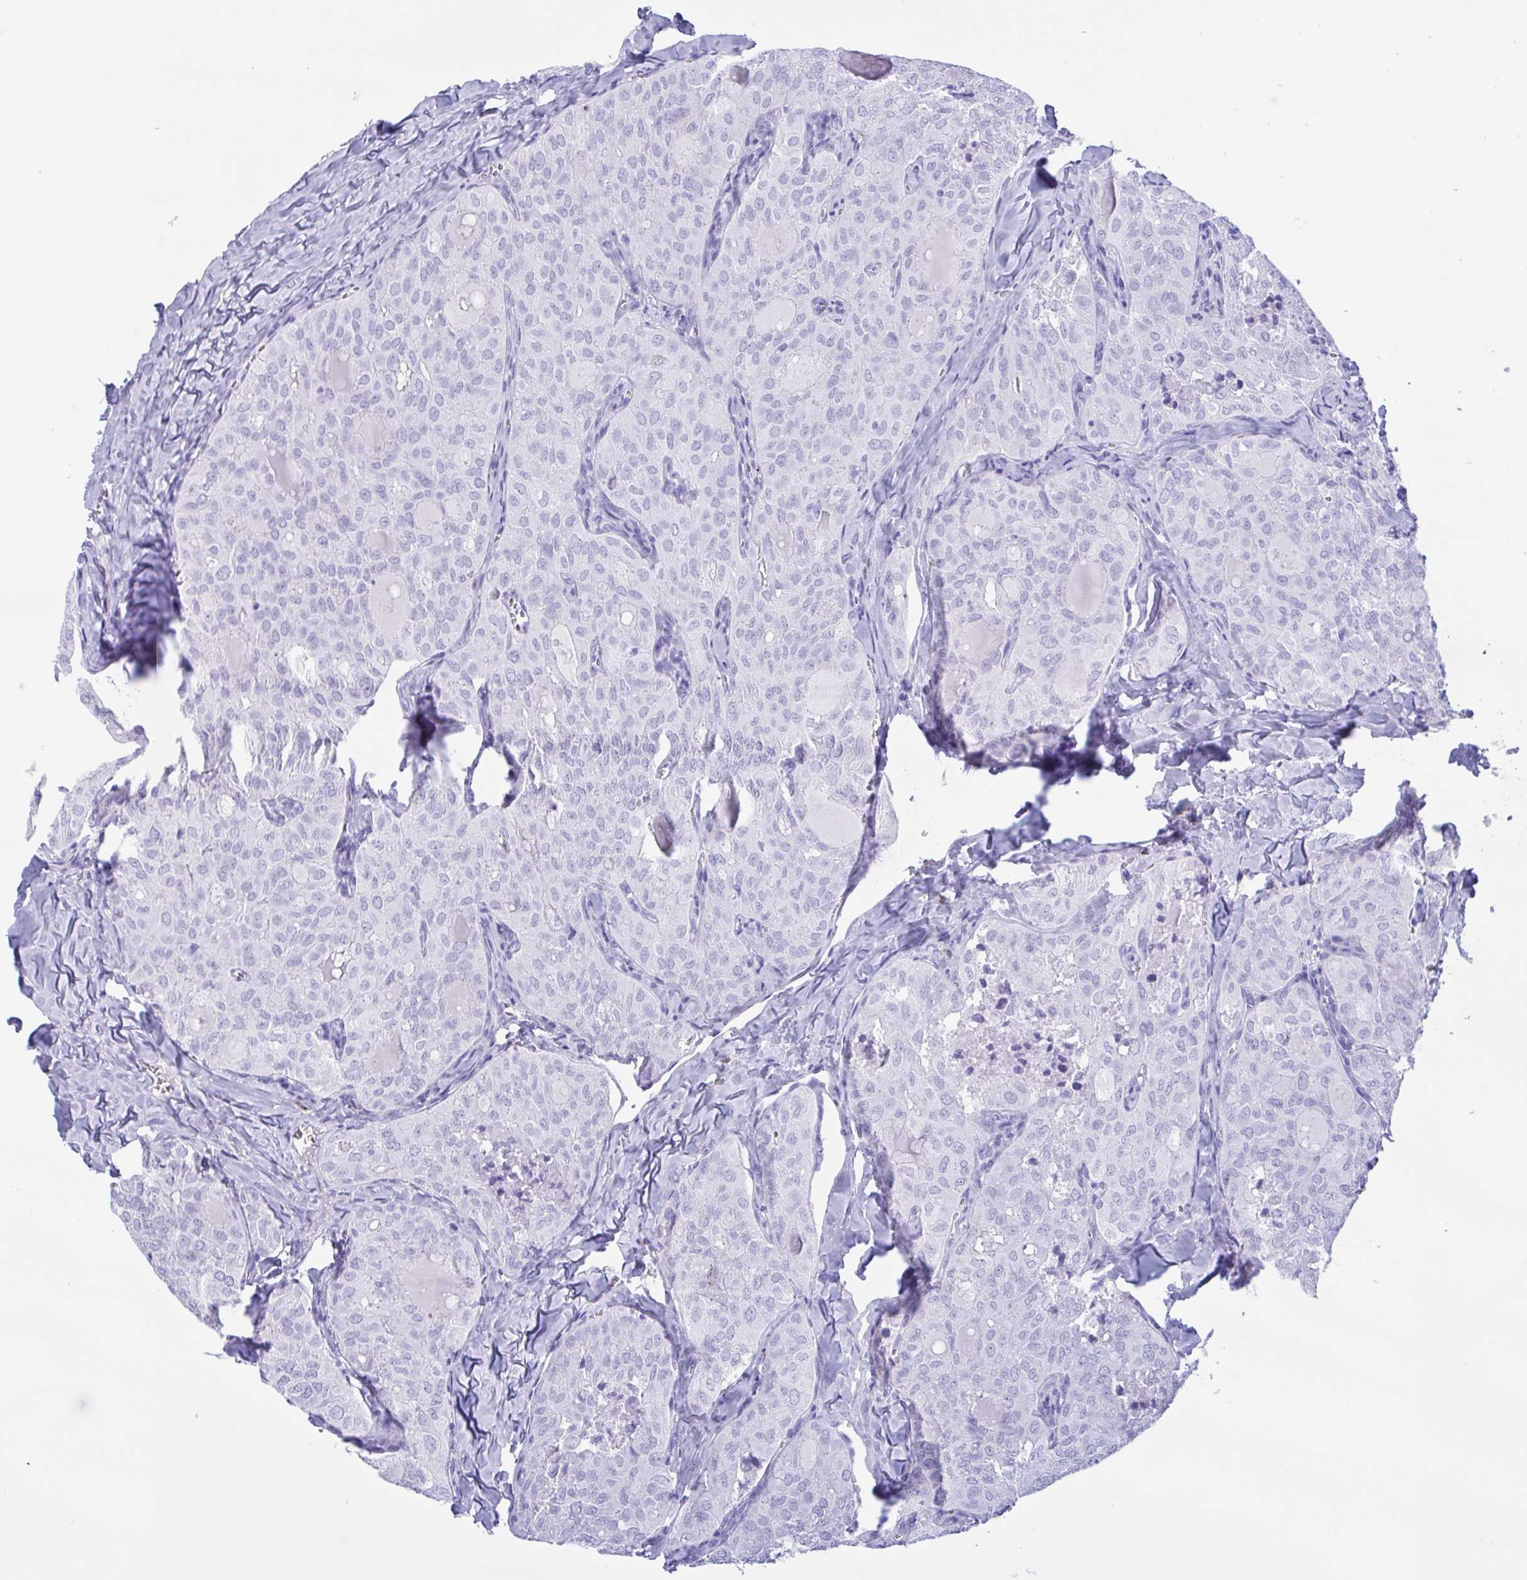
{"staining": {"intensity": "negative", "quantity": "none", "location": "none"}, "tissue": "thyroid cancer", "cell_type": "Tumor cells", "image_type": "cancer", "snomed": [{"axis": "morphology", "description": "Follicular adenoma carcinoma, NOS"}, {"axis": "topography", "description": "Thyroid gland"}], "caption": "Immunohistochemistry of human thyroid cancer displays no staining in tumor cells.", "gene": "ZNF850", "patient": {"sex": "male", "age": 75}}